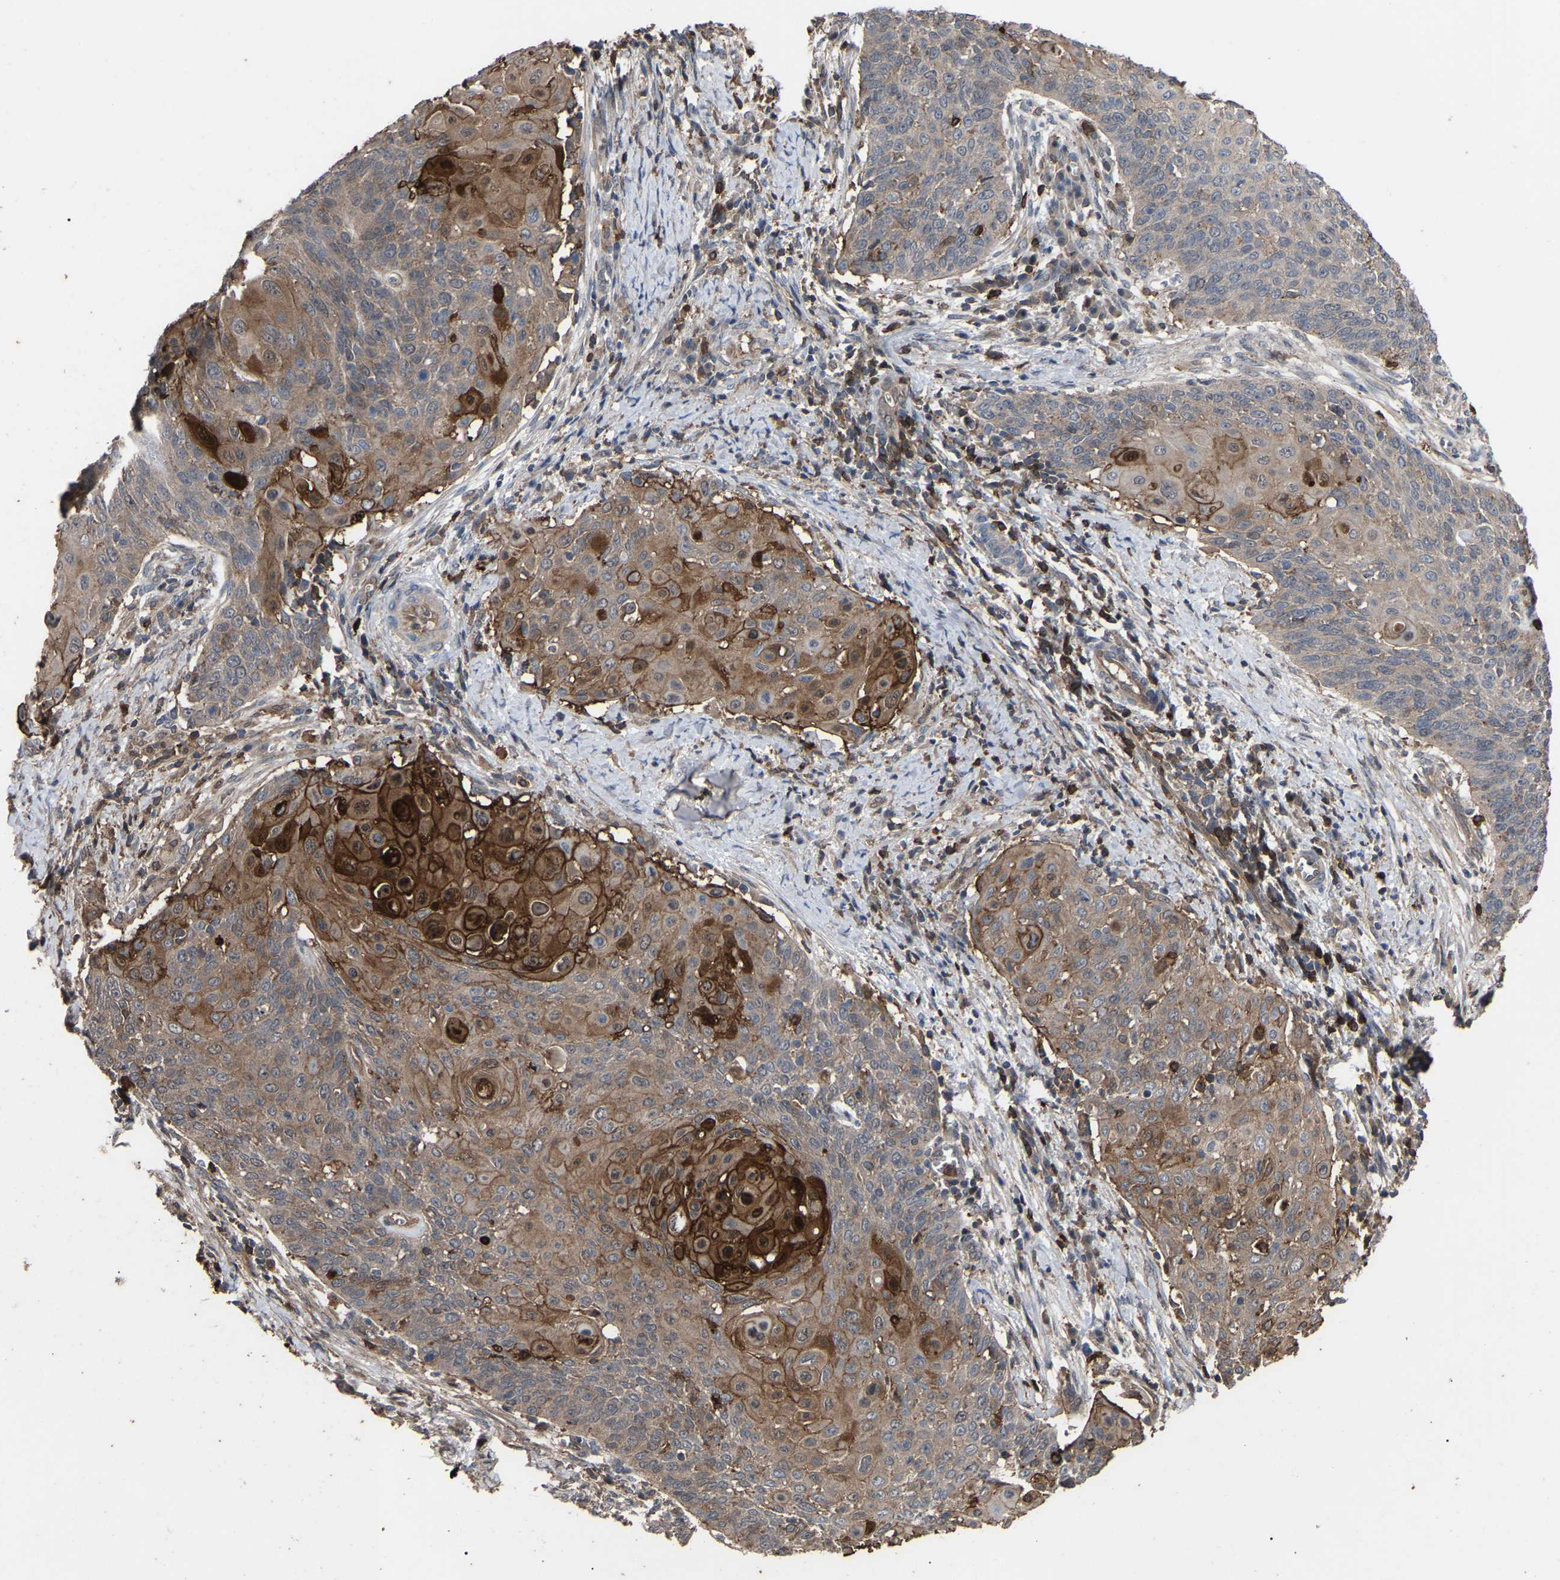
{"staining": {"intensity": "strong", "quantity": "25%-75%", "location": "cytoplasmic/membranous"}, "tissue": "cervical cancer", "cell_type": "Tumor cells", "image_type": "cancer", "snomed": [{"axis": "morphology", "description": "Squamous cell carcinoma, NOS"}, {"axis": "topography", "description": "Cervix"}], "caption": "Immunohistochemistry (IHC) histopathology image of neoplastic tissue: human squamous cell carcinoma (cervical) stained using immunohistochemistry (IHC) shows high levels of strong protein expression localized specifically in the cytoplasmic/membranous of tumor cells, appearing as a cytoplasmic/membranous brown color.", "gene": "CIT", "patient": {"sex": "female", "age": 39}}